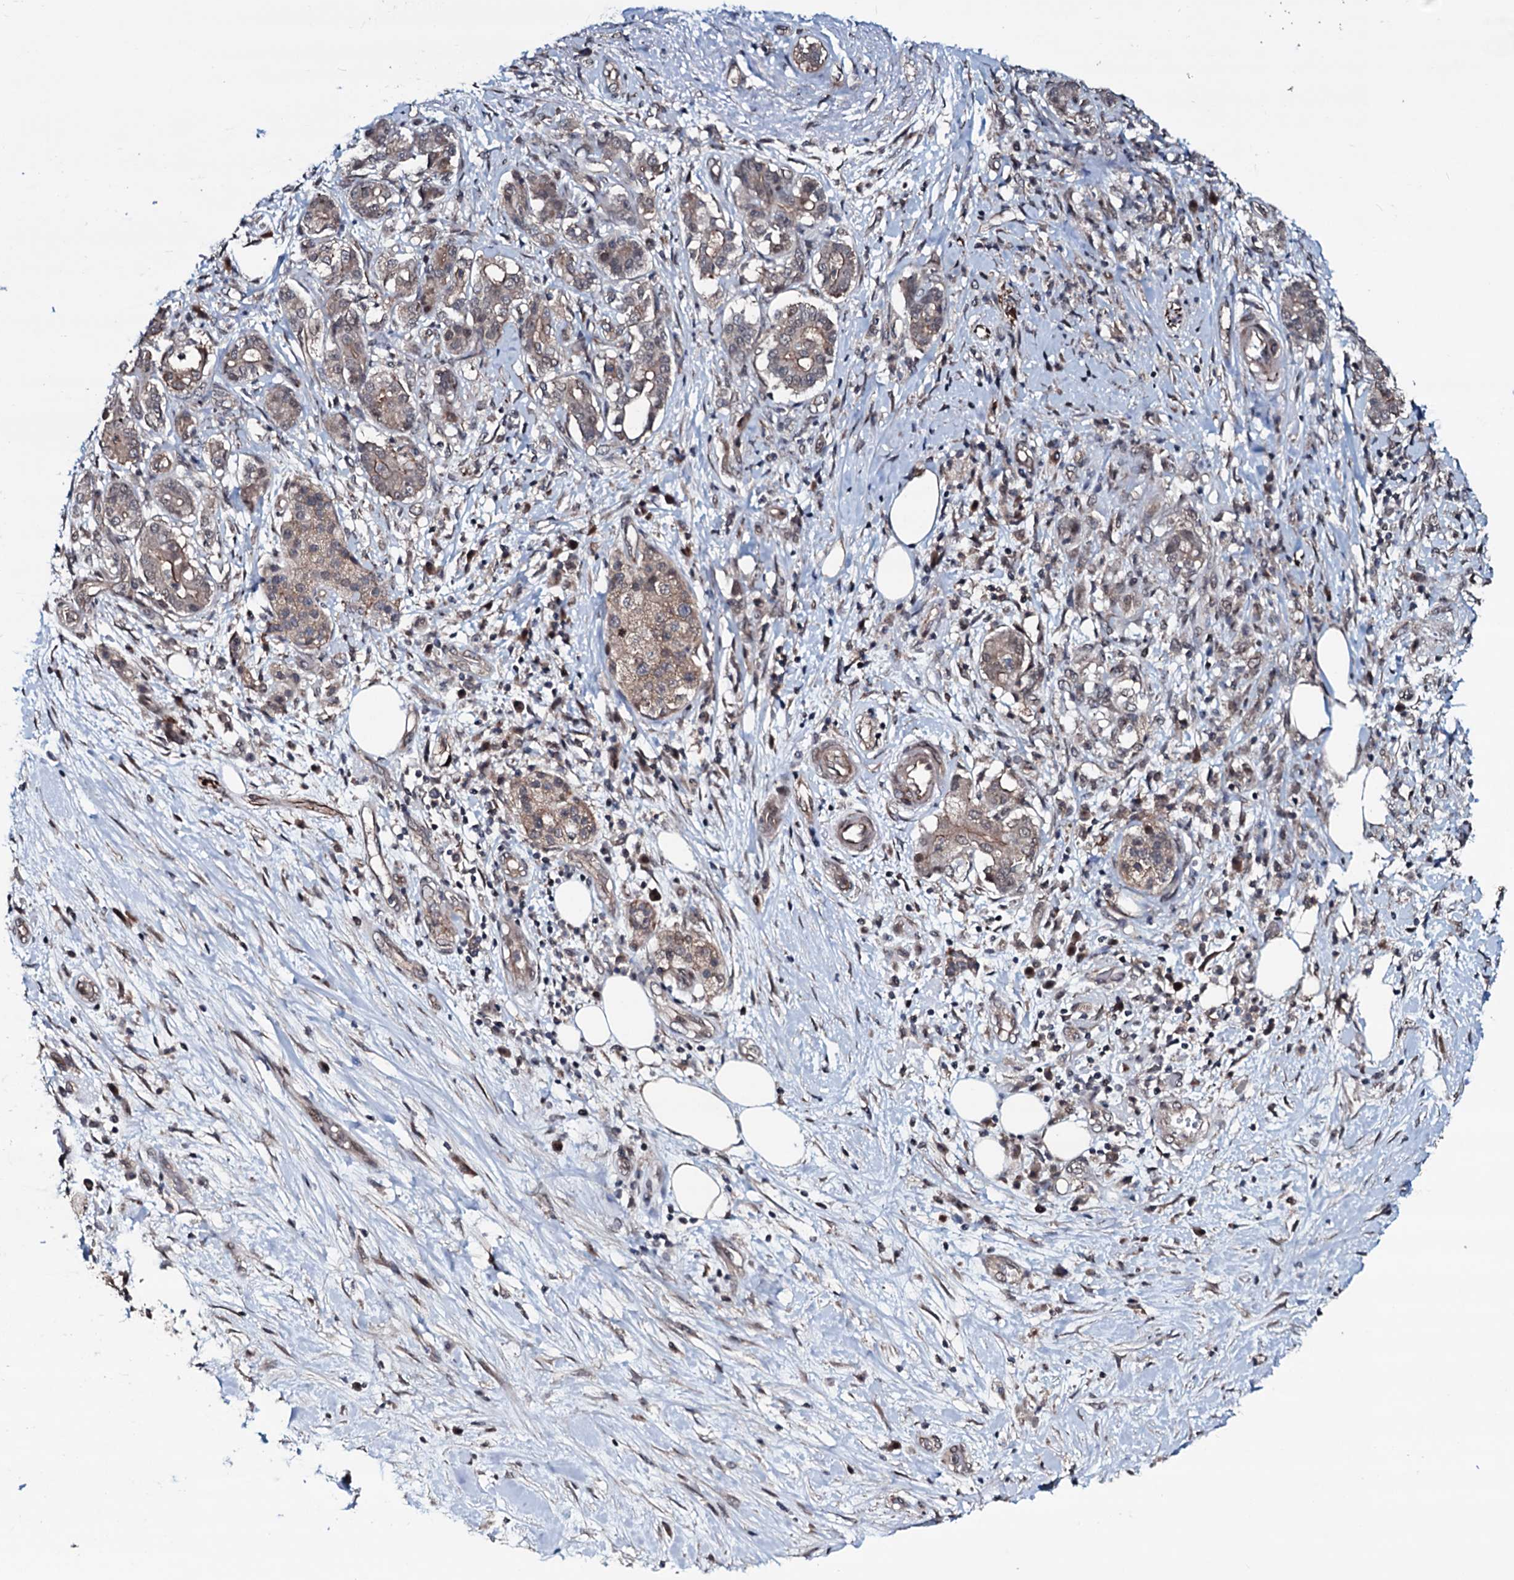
{"staining": {"intensity": "weak", "quantity": ">75%", "location": "cytoplasmic/membranous,nuclear"}, "tissue": "pancreatic cancer", "cell_type": "Tumor cells", "image_type": "cancer", "snomed": [{"axis": "morphology", "description": "Adenocarcinoma, NOS"}, {"axis": "topography", "description": "Pancreas"}], "caption": "The photomicrograph displays immunohistochemical staining of pancreatic cancer (adenocarcinoma). There is weak cytoplasmic/membranous and nuclear staining is present in about >75% of tumor cells.", "gene": "OGFOD2", "patient": {"sex": "female", "age": 73}}